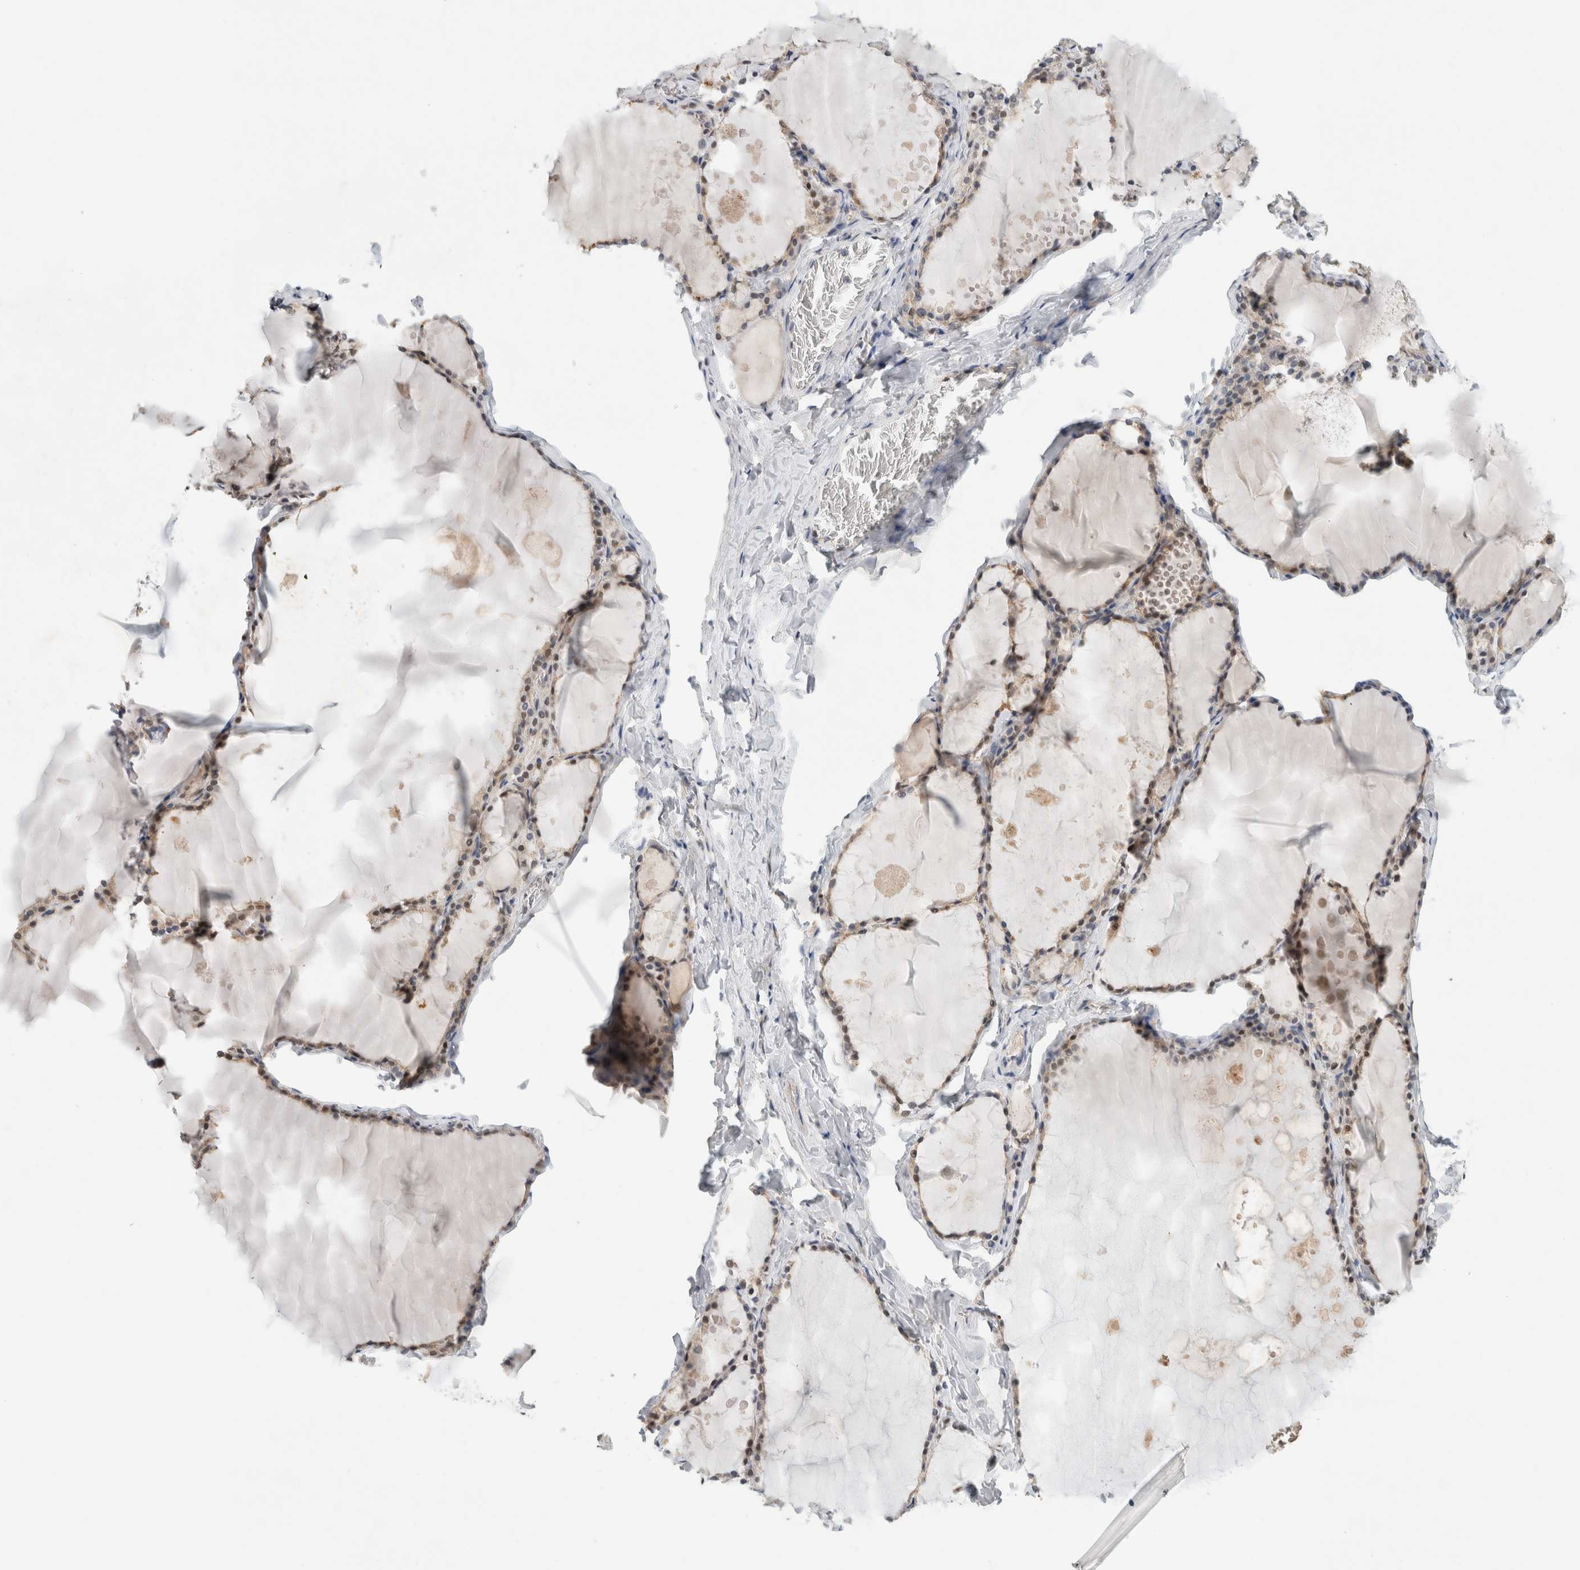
{"staining": {"intensity": "weak", "quantity": "25%-75%", "location": "cytoplasmic/membranous,nuclear"}, "tissue": "thyroid gland", "cell_type": "Glandular cells", "image_type": "normal", "snomed": [{"axis": "morphology", "description": "Normal tissue, NOS"}, {"axis": "topography", "description": "Thyroid gland"}], "caption": "Immunohistochemical staining of unremarkable thyroid gland shows 25%-75% levels of weak cytoplasmic/membranous,nuclear protein expression in approximately 25%-75% of glandular cells.", "gene": "EIF4G3", "patient": {"sex": "male", "age": 56}}